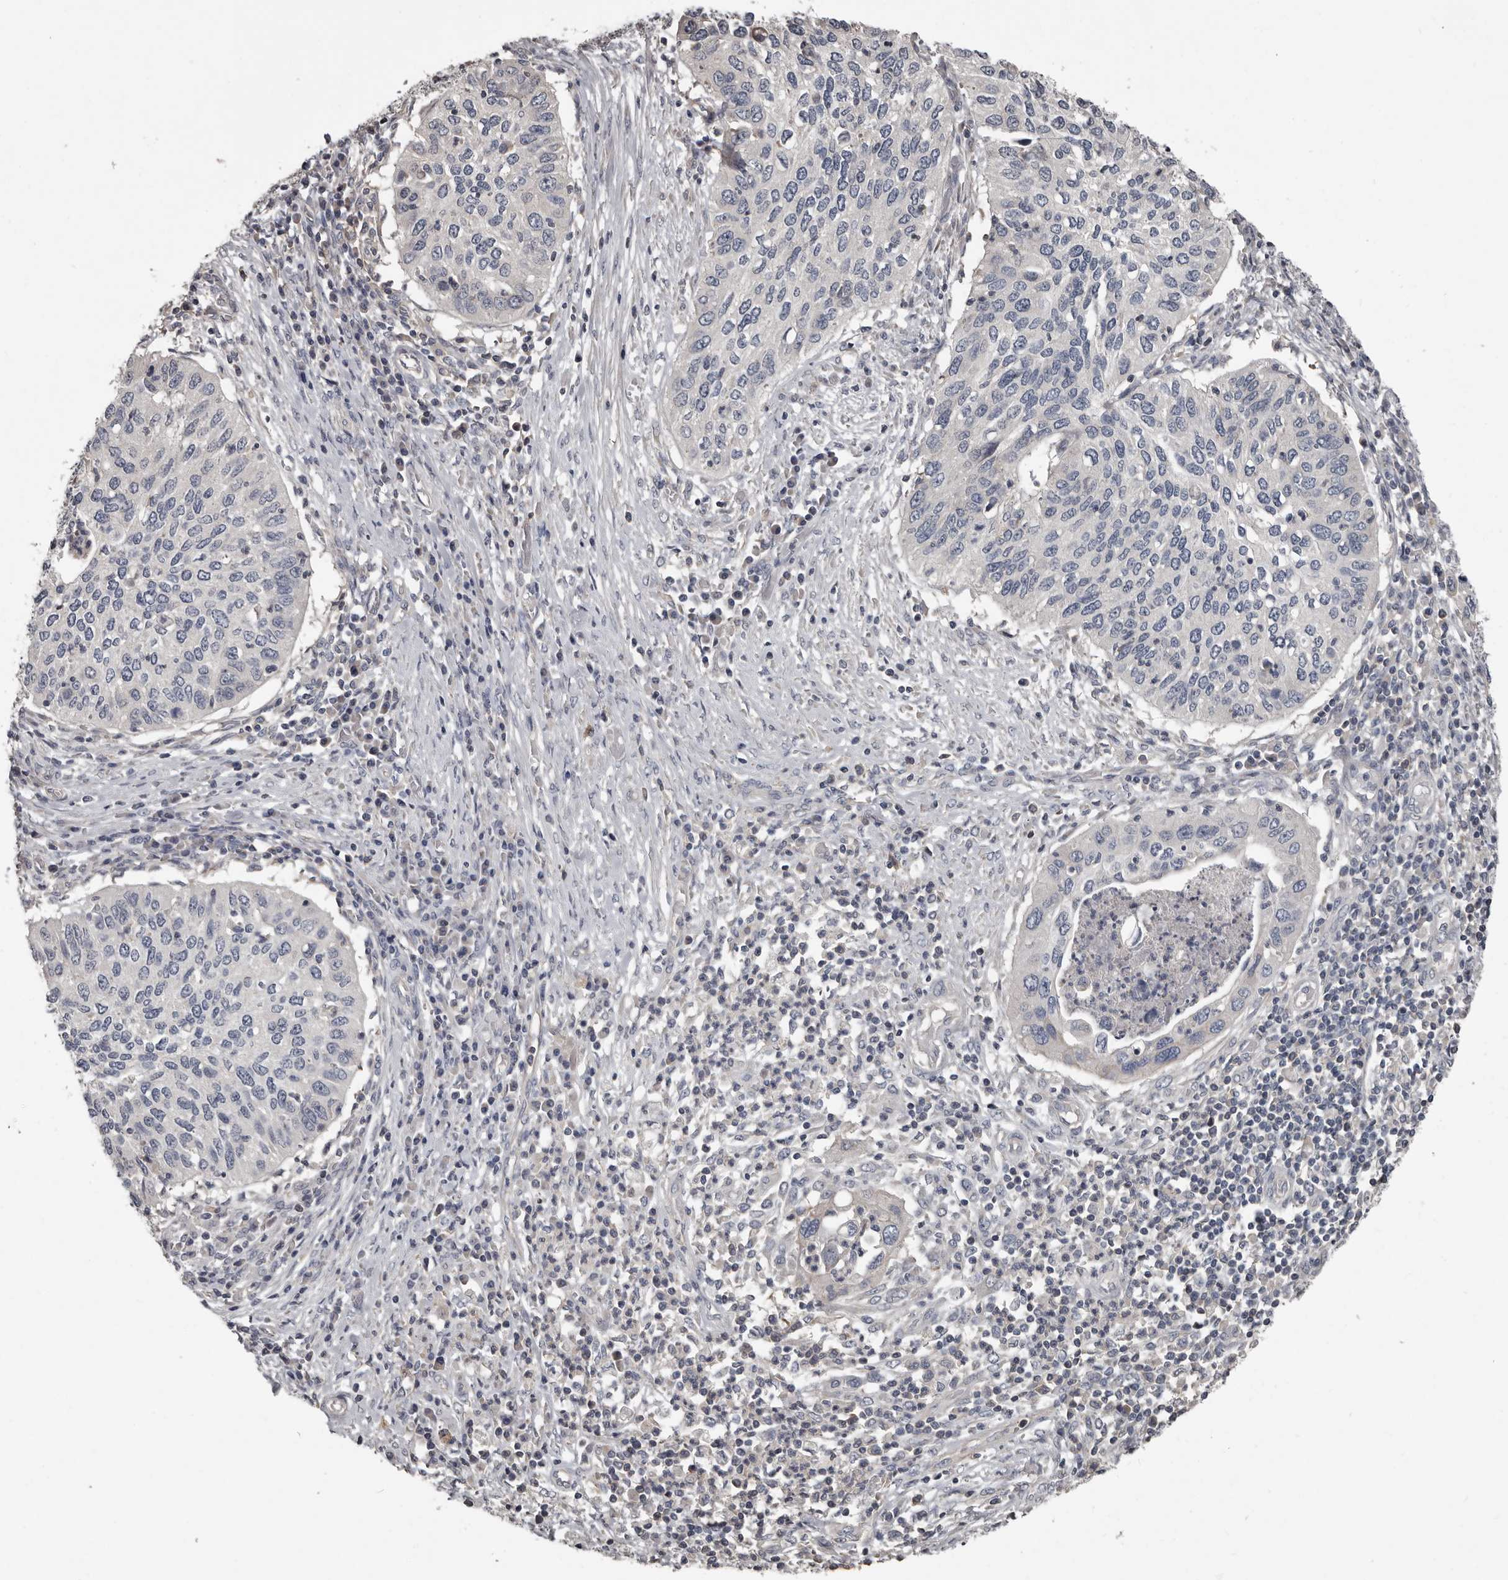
{"staining": {"intensity": "negative", "quantity": "none", "location": "none"}, "tissue": "cervical cancer", "cell_type": "Tumor cells", "image_type": "cancer", "snomed": [{"axis": "morphology", "description": "Squamous cell carcinoma, NOS"}, {"axis": "topography", "description": "Cervix"}], "caption": "There is no significant positivity in tumor cells of cervical squamous cell carcinoma.", "gene": "CA6", "patient": {"sex": "female", "age": 38}}